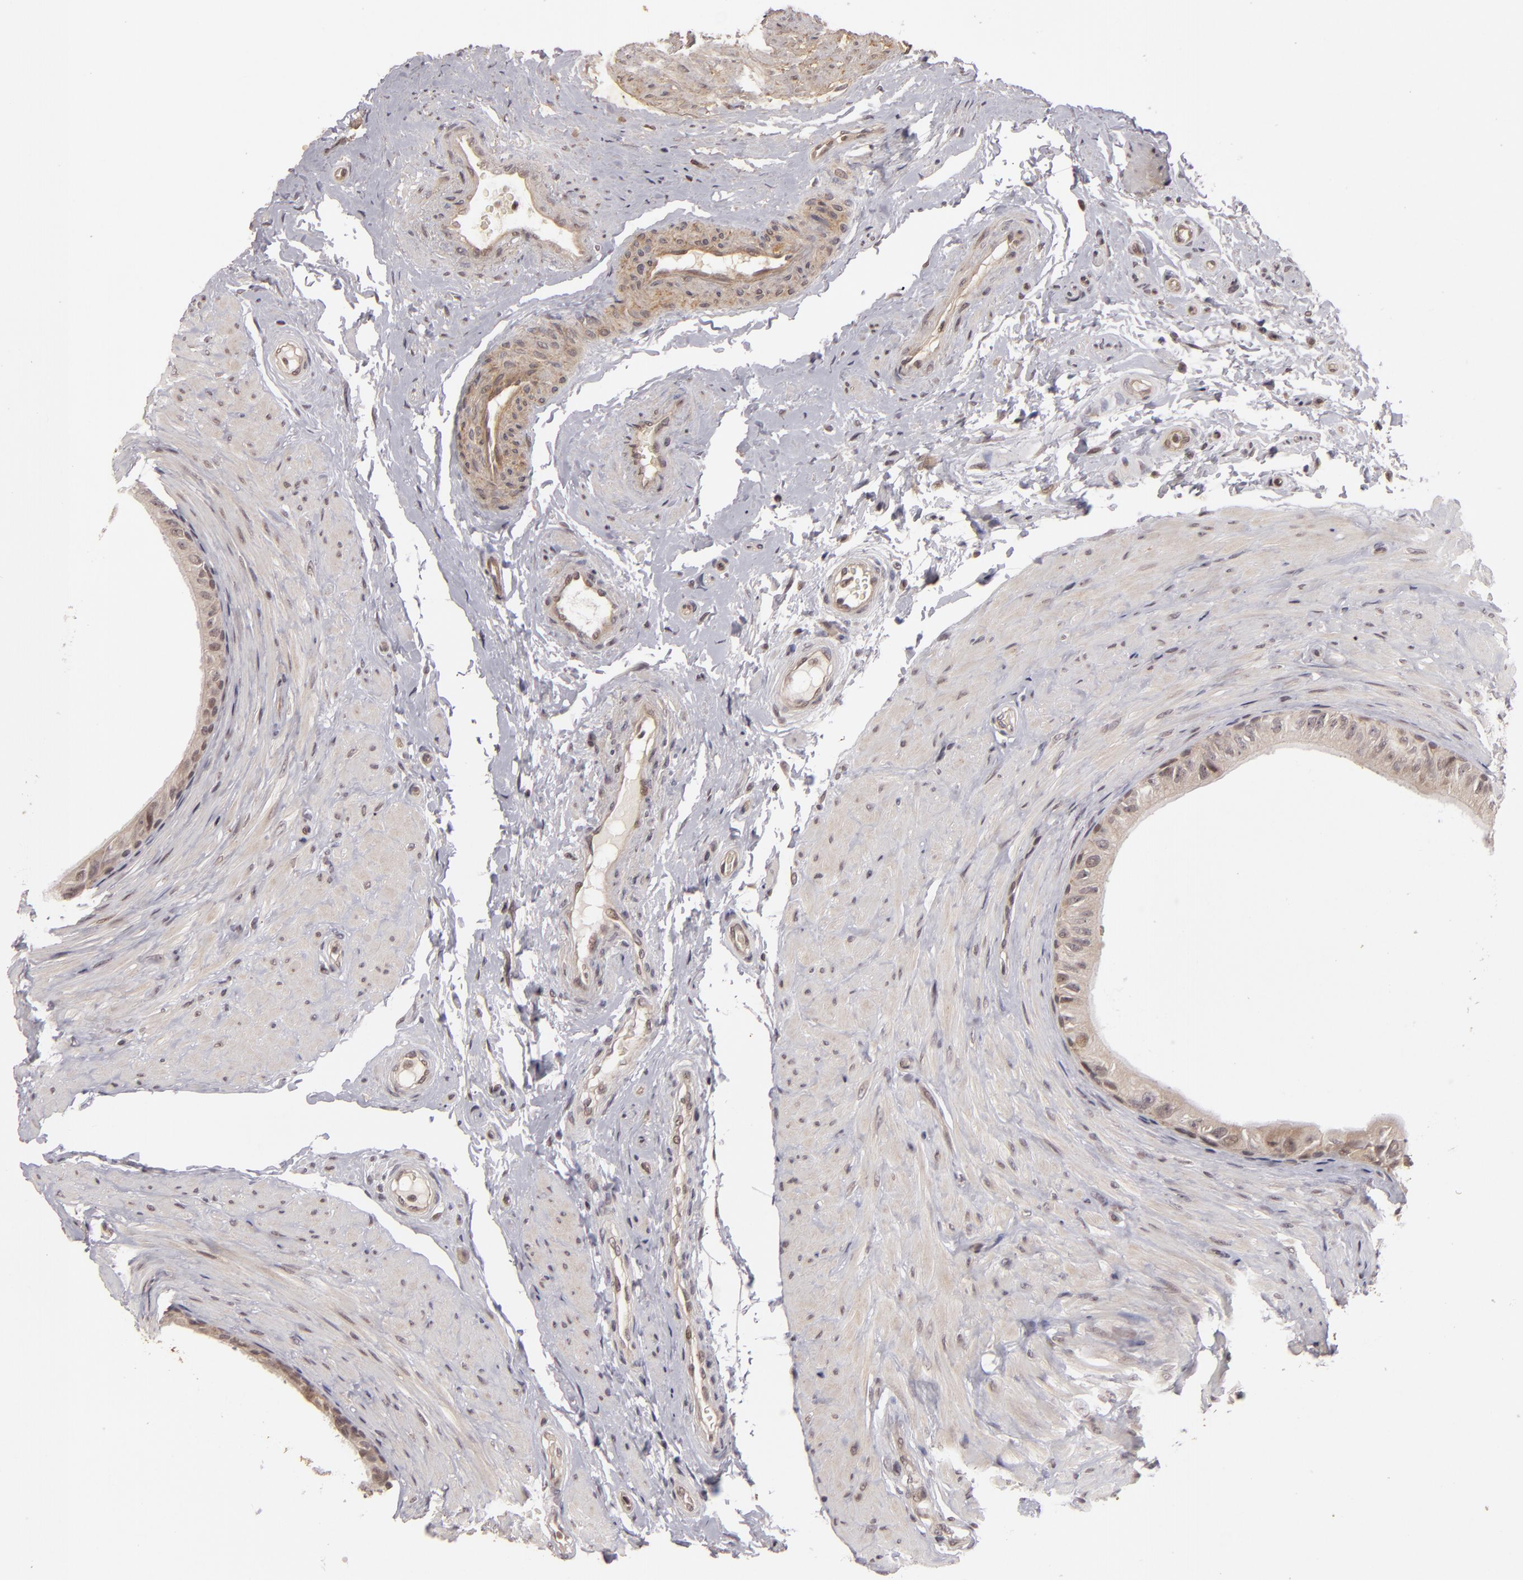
{"staining": {"intensity": "moderate", "quantity": ">75%", "location": "cytoplasmic/membranous"}, "tissue": "epididymis", "cell_type": "Glandular cells", "image_type": "normal", "snomed": [{"axis": "morphology", "description": "Normal tissue, NOS"}, {"axis": "topography", "description": "Epididymis"}], "caption": "A high-resolution micrograph shows immunohistochemistry staining of normal epididymis, which reveals moderate cytoplasmic/membranous staining in about >75% of glandular cells.", "gene": "DFFA", "patient": {"sex": "male", "age": 68}}